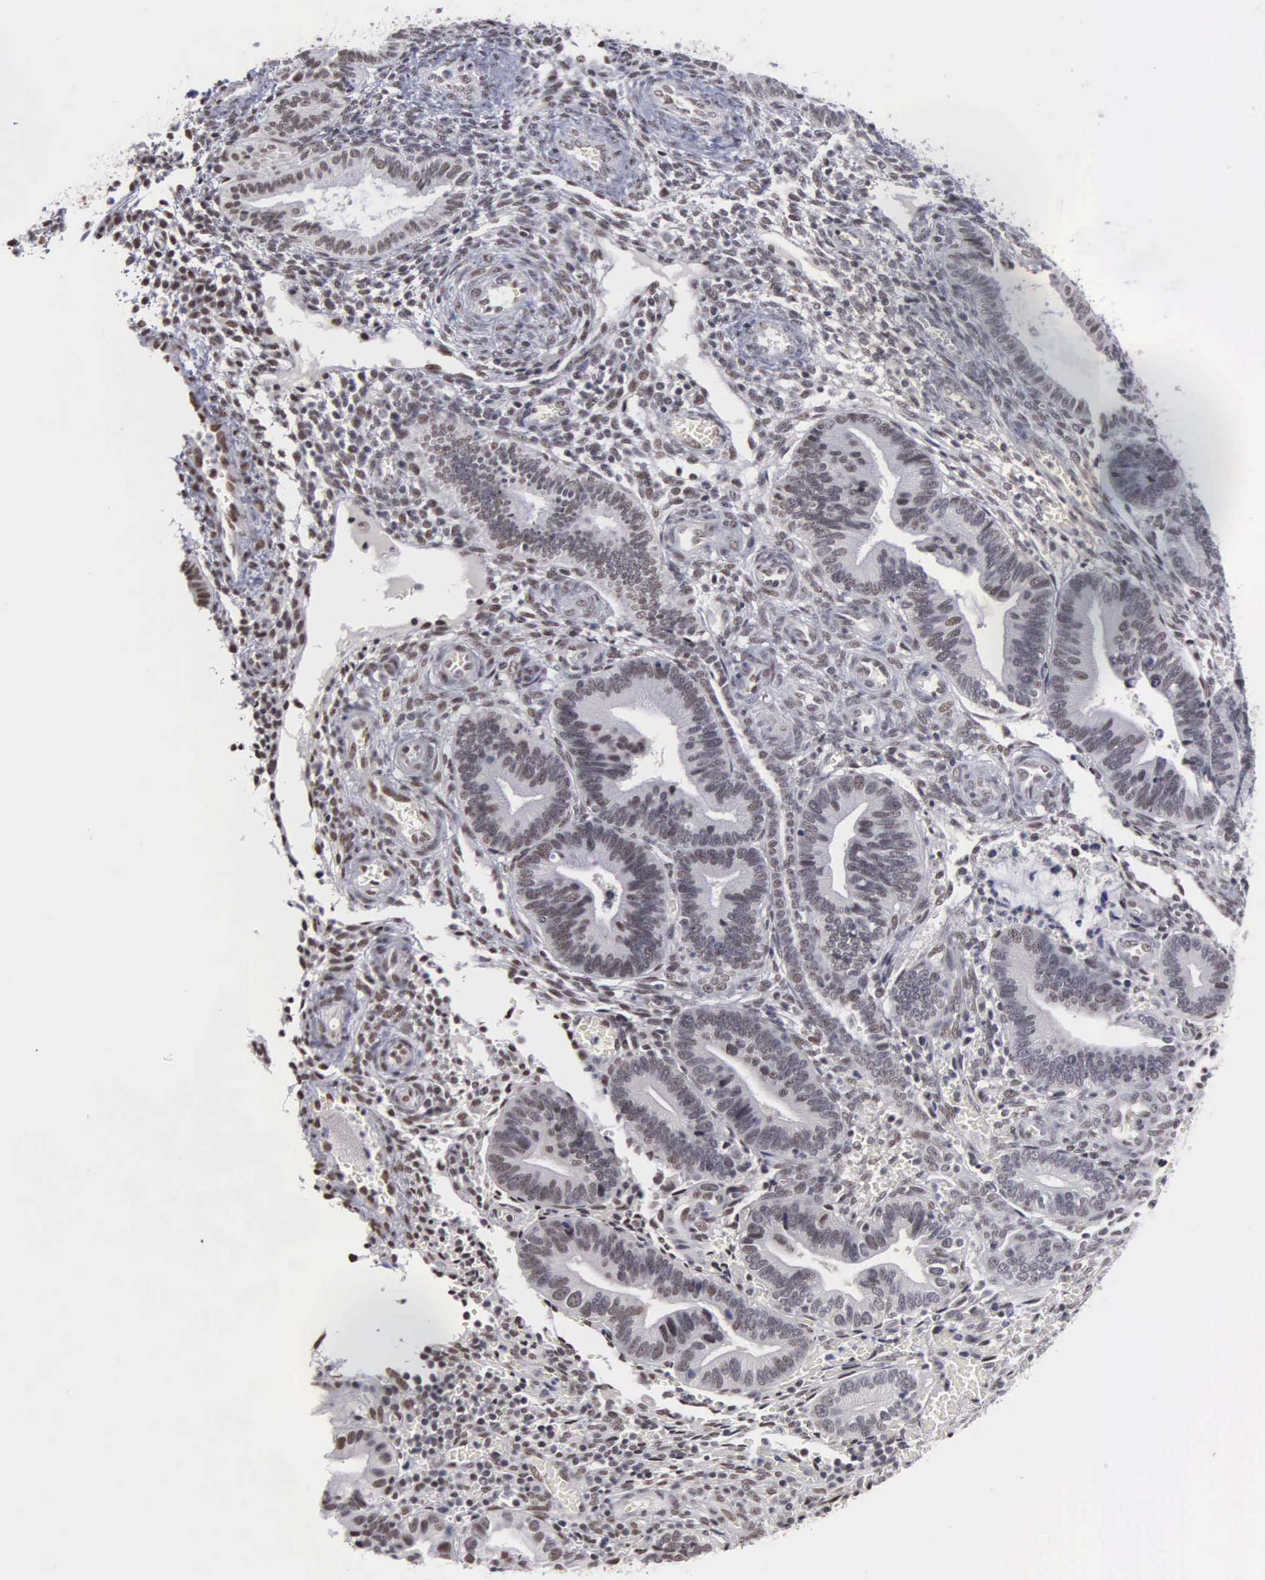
{"staining": {"intensity": "negative", "quantity": "none", "location": "none"}, "tissue": "endometrium", "cell_type": "Cells in endometrial stroma", "image_type": "normal", "snomed": [{"axis": "morphology", "description": "Normal tissue, NOS"}, {"axis": "topography", "description": "Endometrium"}], "caption": "Human endometrium stained for a protein using immunohistochemistry (IHC) displays no positivity in cells in endometrial stroma.", "gene": "KIAA0586", "patient": {"sex": "female", "age": 36}}